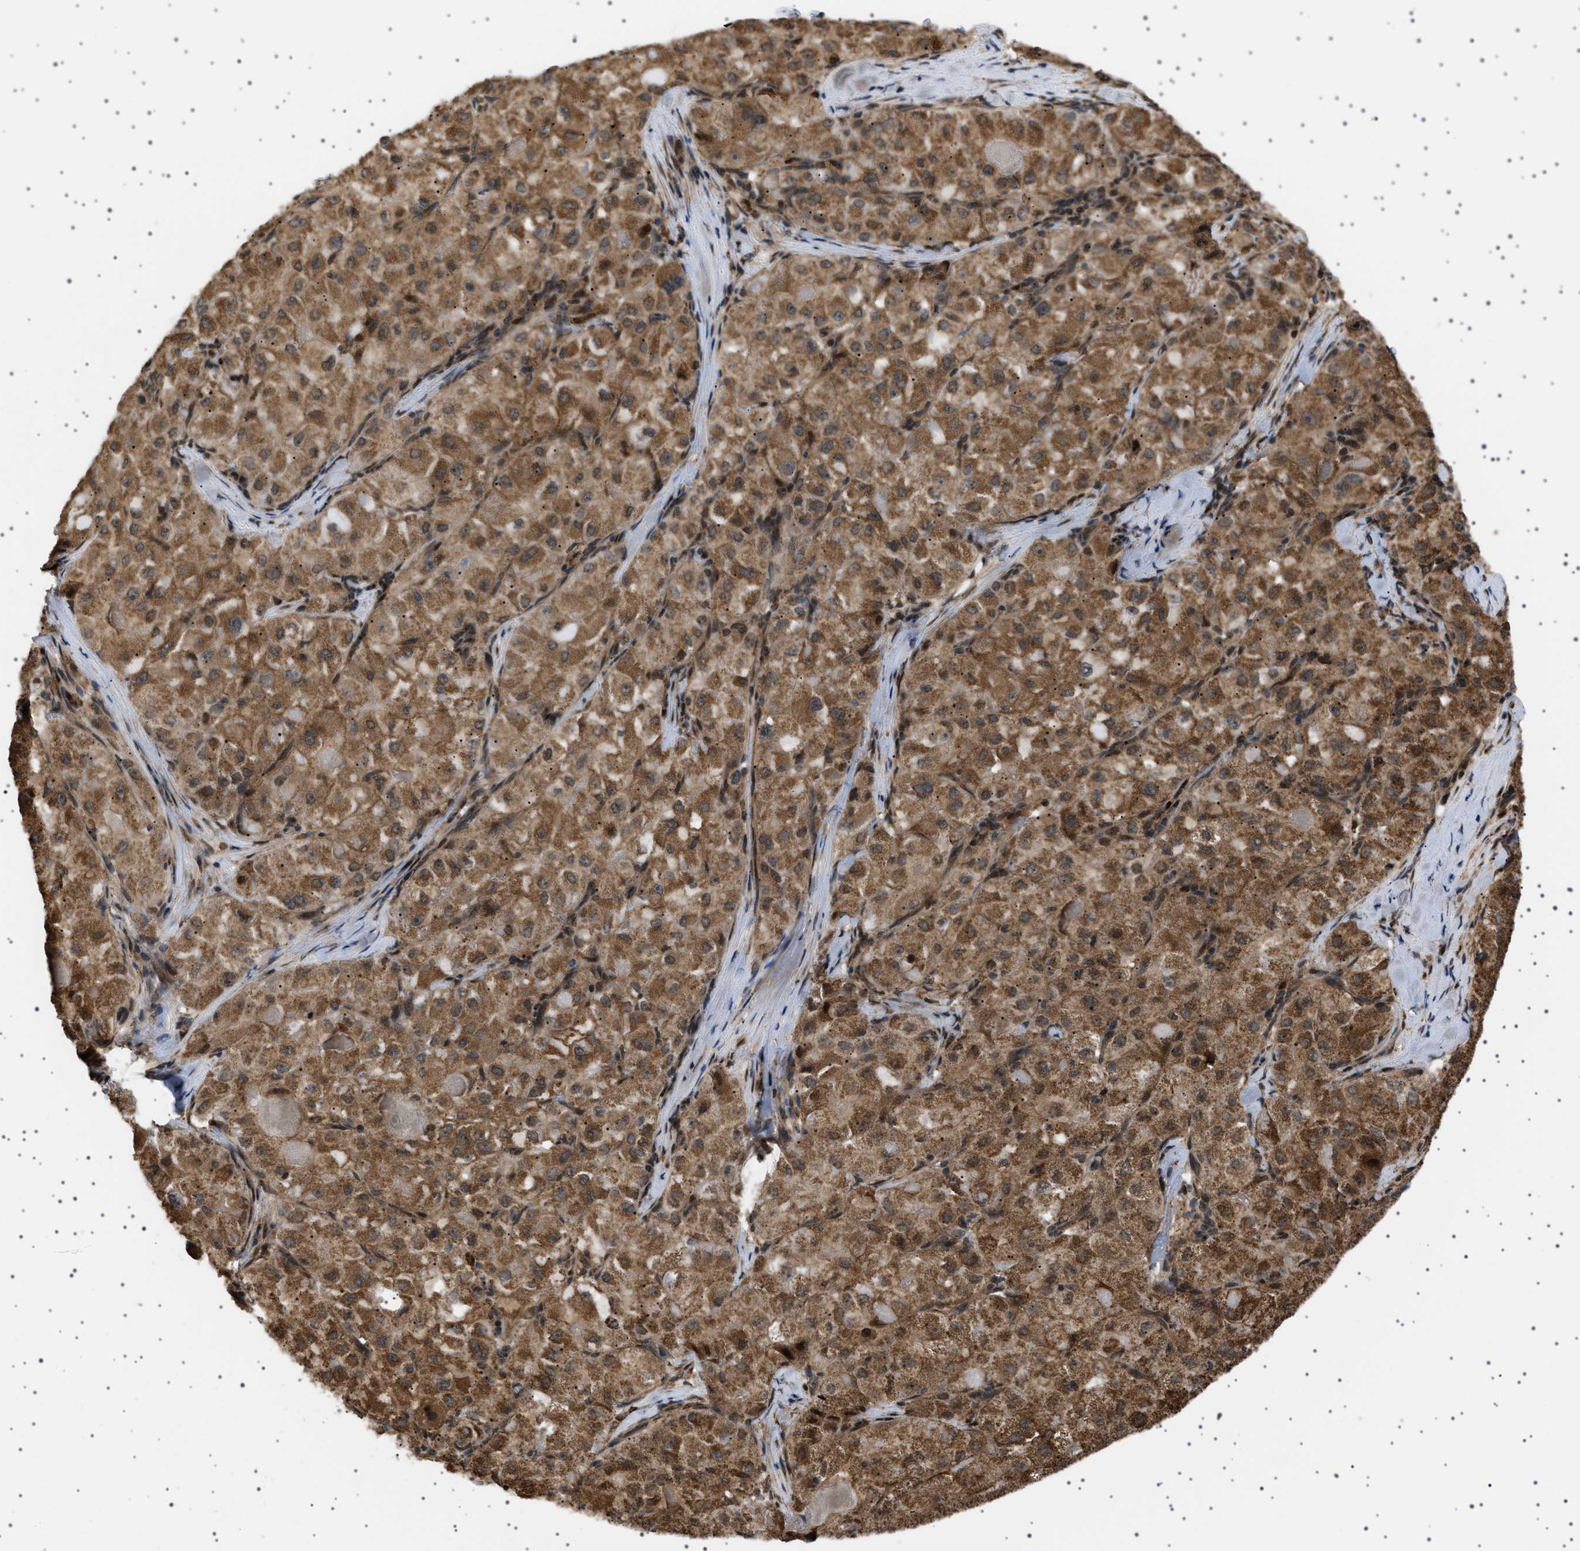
{"staining": {"intensity": "moderate", "quantity": ">75%", "location": "cytoplasmic/membranous,nuclear"}, "tissue": "liver cancer", "cell_type": "Tumor cells", "image_type": "cancer", "snomed": [{"axis": "morphology", "description": "Carcinoma, Hepatocellular, NOS"}, {"axis": "topography", "description": "Liver"}], "caption": "IHC image of liver cancer stained for a protein (brown), which shows medium levels of moderate cytoplasmic/membranous and nuclear staining in about >75% of tumor cells.", "gene": "MELK", "patient": {"sex": "male", "age": 80}}